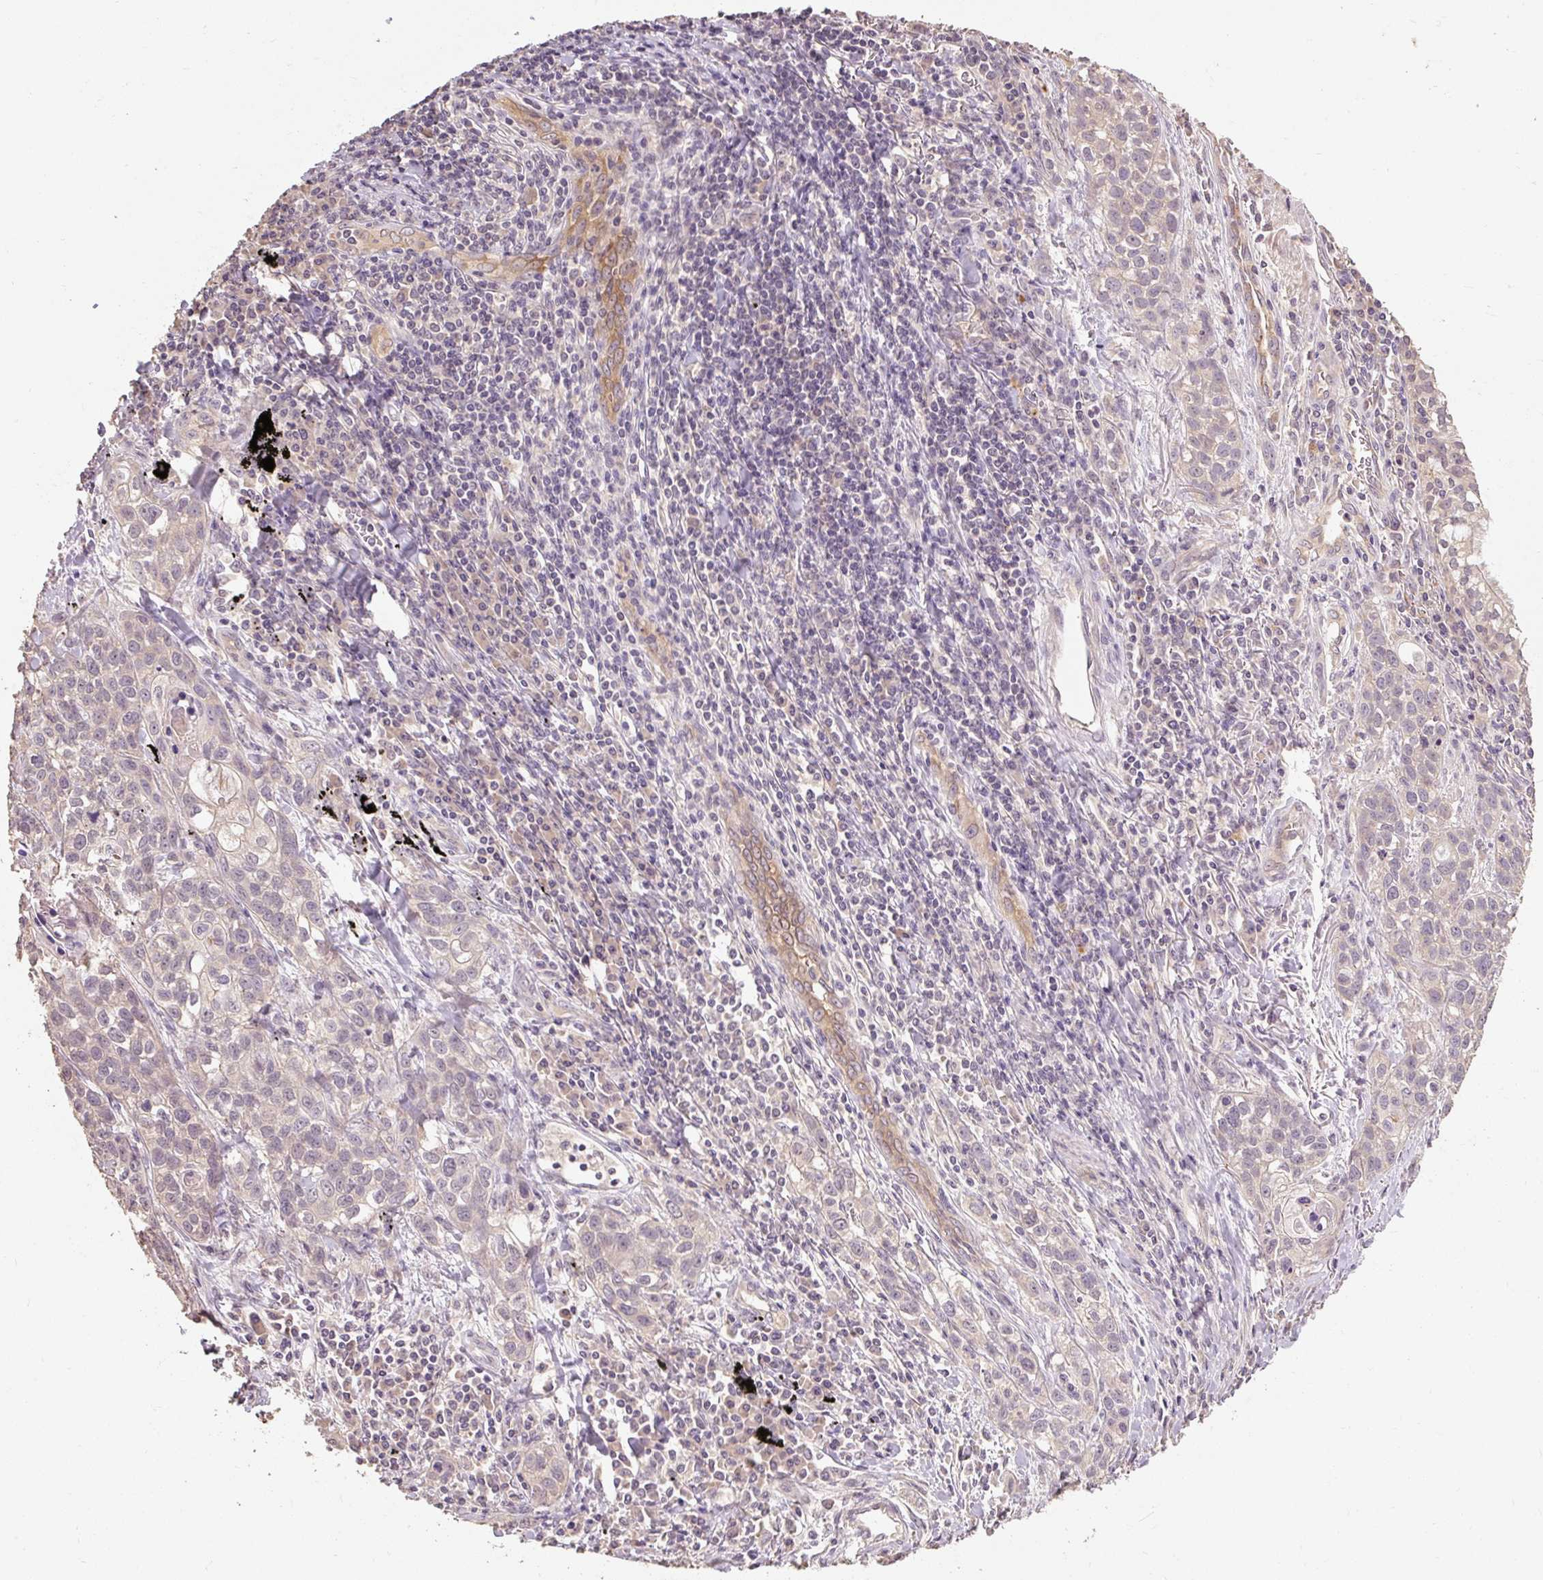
{"staining": {"intensity": "negative", "quantity": "none", "location": "none"}, "tissue": "lung cancer", "cell_type": "Tumor cells", "image_type": "cancer", "snomed": [{"axis": "morphology", "description": "Squamous cell carcinoma, NOS"}, {"axis": "topography", "description": "Lung"}], "caption": "Lung cancer stained for a protein using immunohistochemistry (IHC) demonstrates no expression tumor cells.", "gene": "CFAP65", "patient": {"sex": "male", "age": 74}}